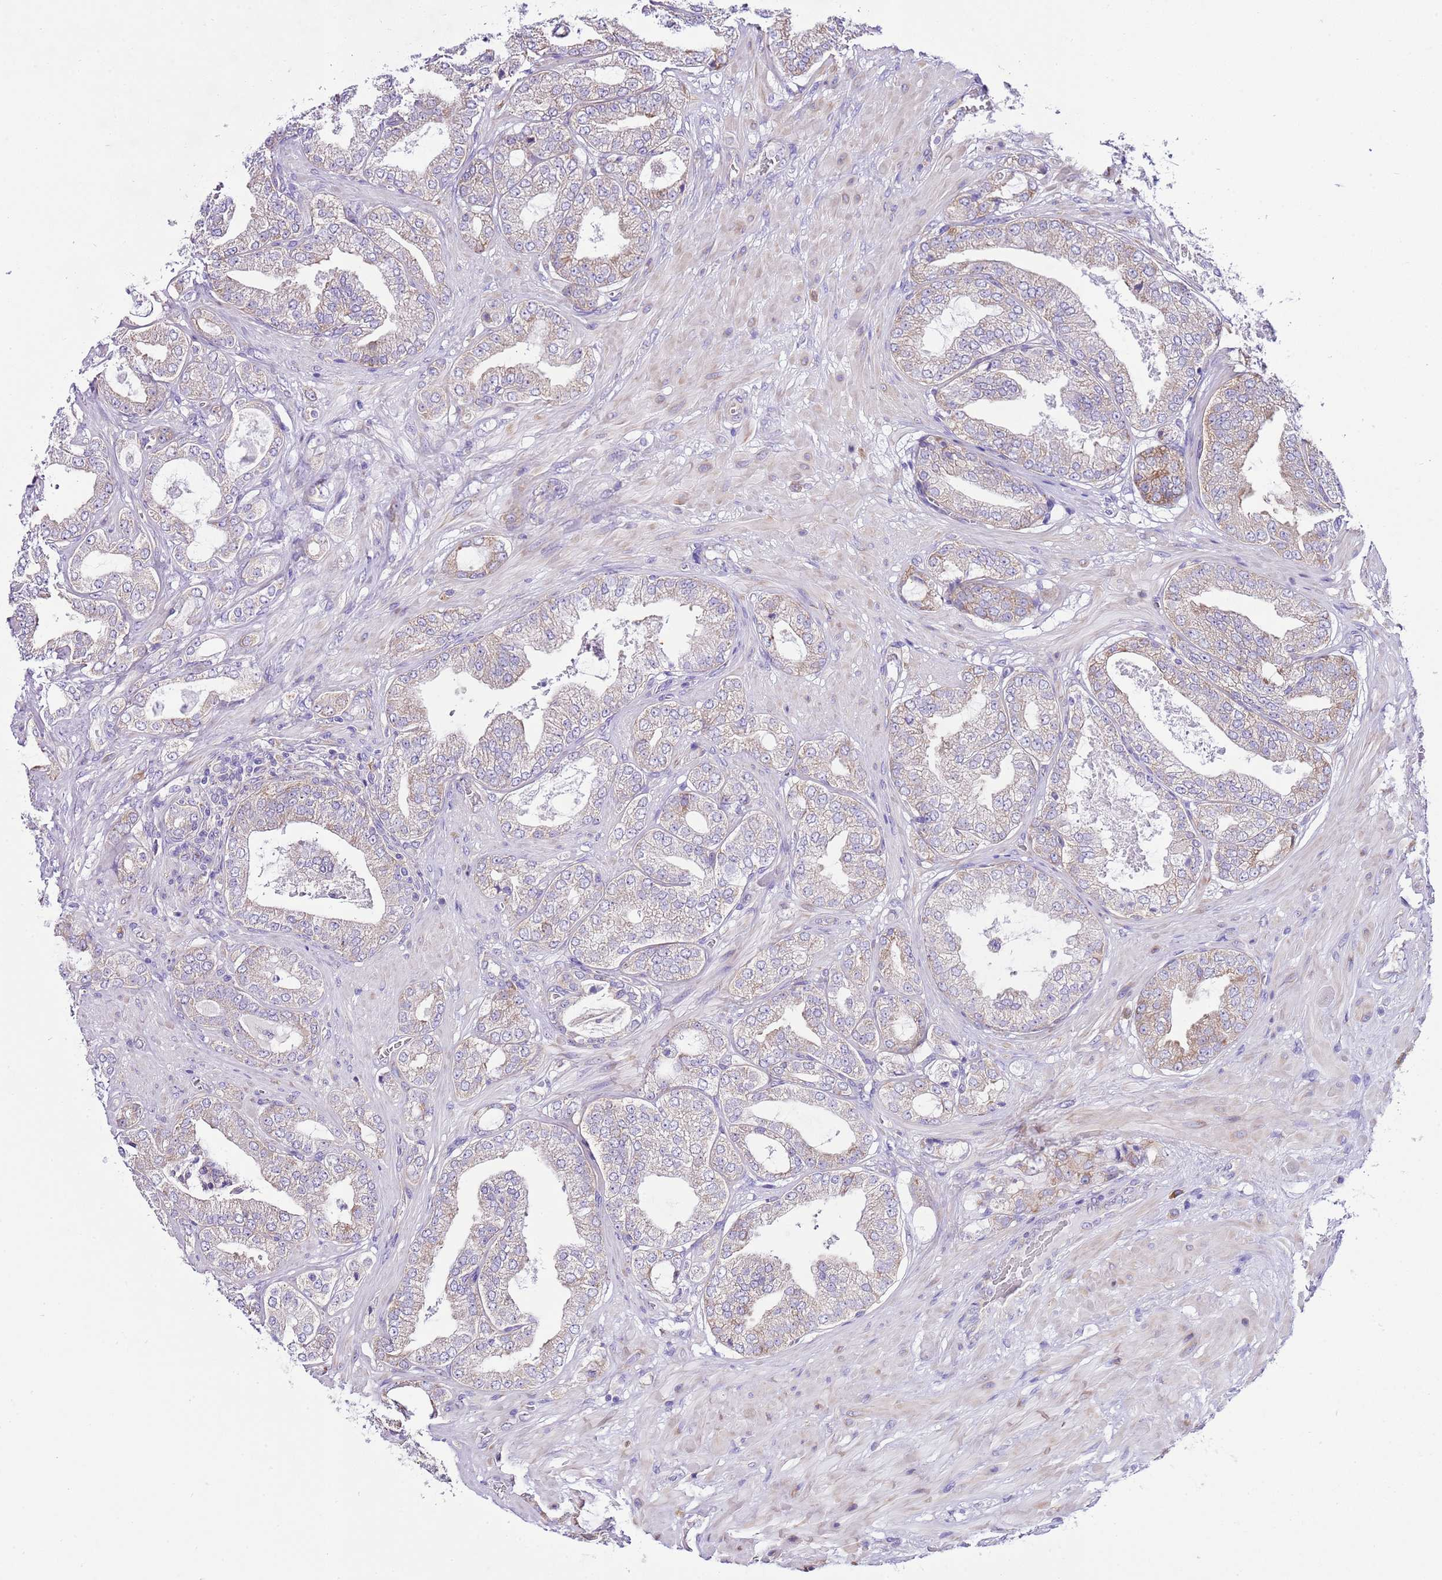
{"staining": {"intensity": "weak", "quantity": "<25%", "location": "cytoplasmic/membranous"}, "tissue": "prostate cancer", "cell_type": "Tumor cells", "image_type": "cancer", "snomed": [{"axis": "morphology", "description": "Adenocarcinoma, Low grade"}, {"axis": "topography", "description": "Prostate"}], "caption": "DAB (3,3'-diaminobenzidine) immunohistochemical staining of low-grade adenocarcinoma (prostate) displays no significant staining in tumor cells.", "gene": "RPS10", "patient": {"sex": "male", "age": 63}}